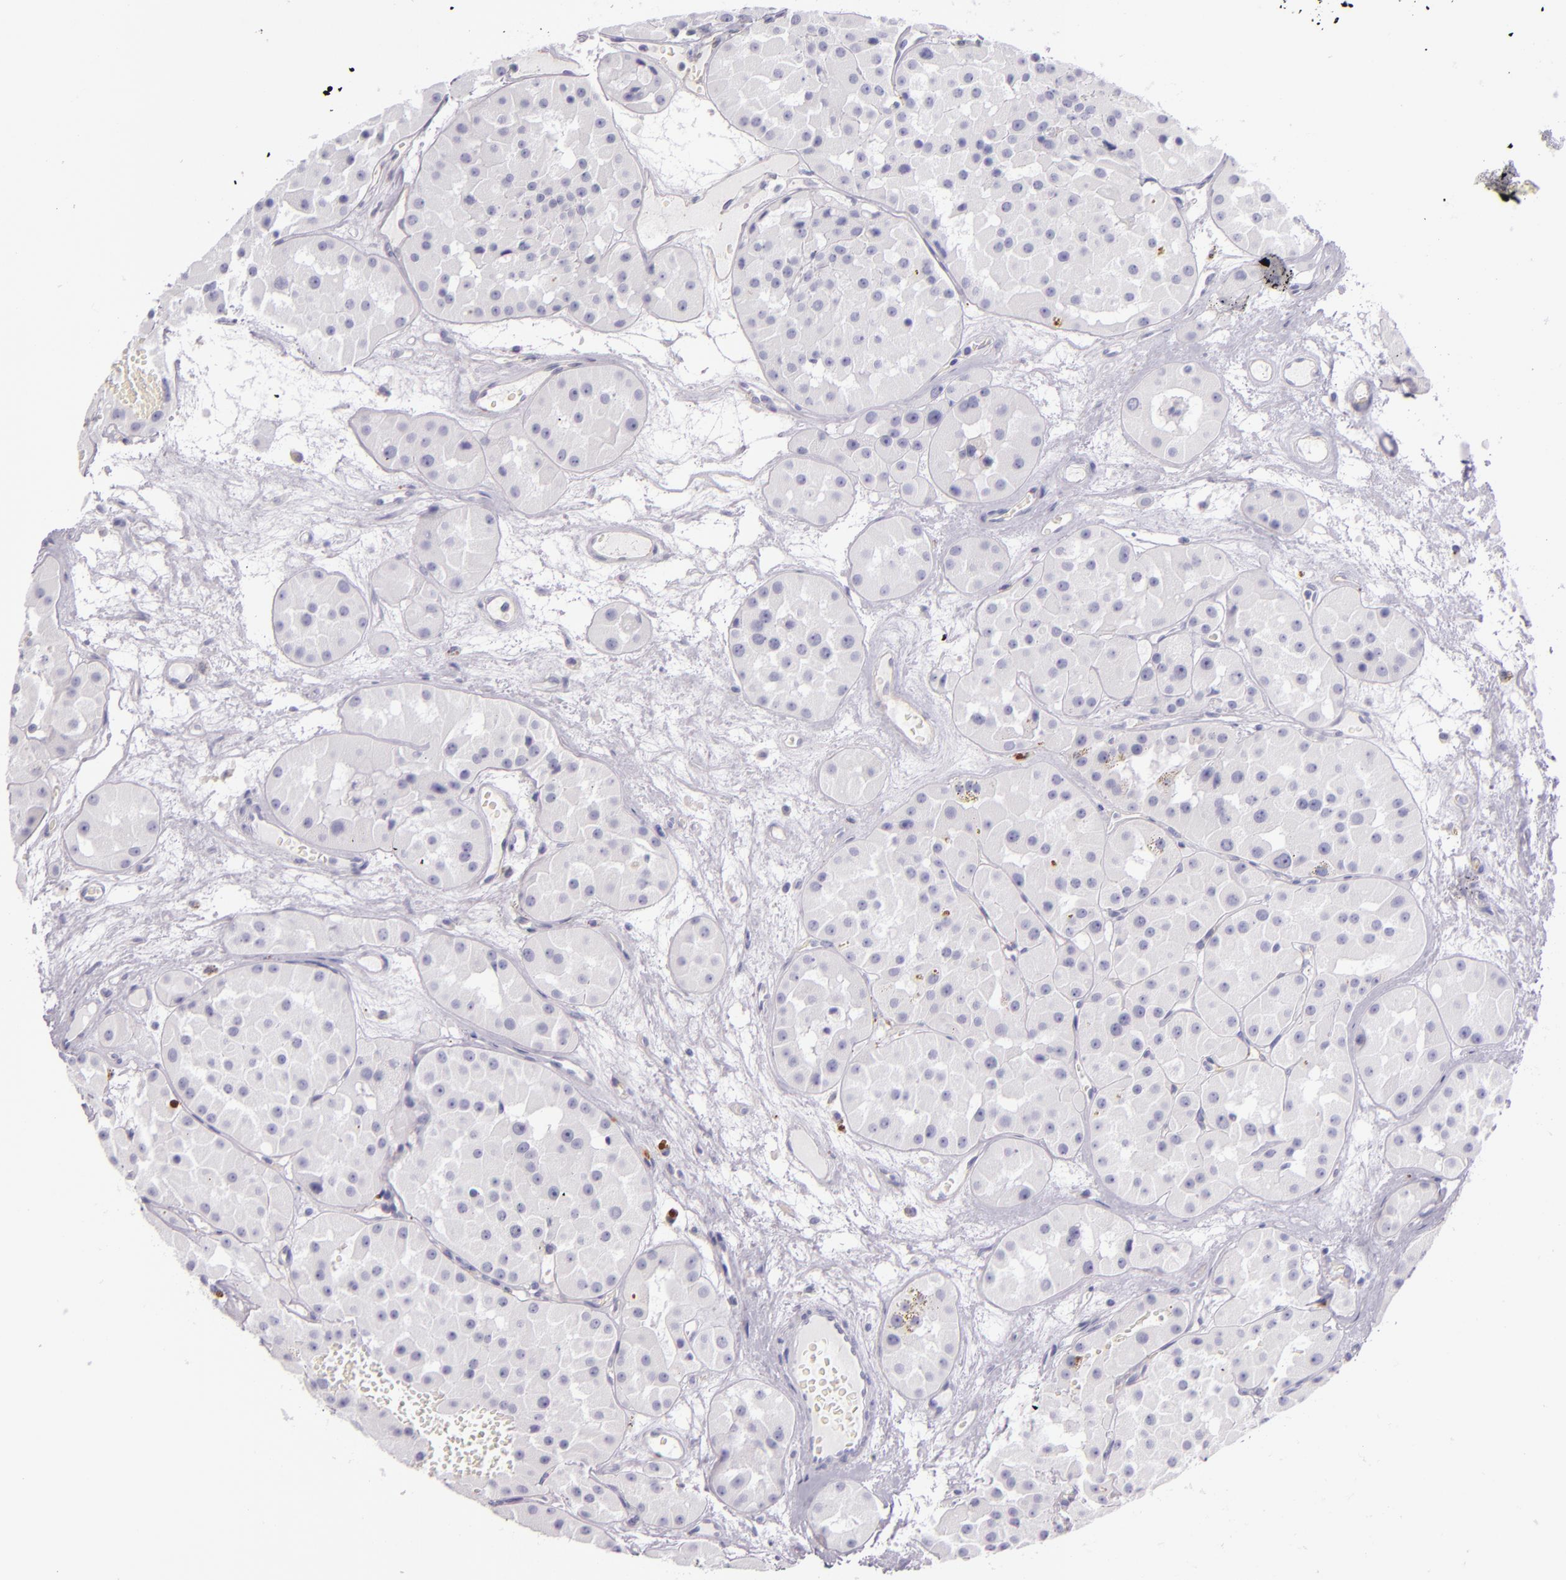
{"staining": {"intensity": "negative", "quantity": "none", "location": "none"}, "tissue": "renal cancer", "cell_type": "Tumor cells", "image_type": "cancer", "snomed": [{"axis": "morphology", "description": "Adenocarcinoma, uncertain malignant potential"}, {"axis": "topography", "description": "Kidney"}], "caption": "Tumor cells show no significant protein staining in adenocarcinoma,  uncertain malignant potential (renal).", "gene": "CEACAM1", "patient": {"sex": "male", "age": 63}}